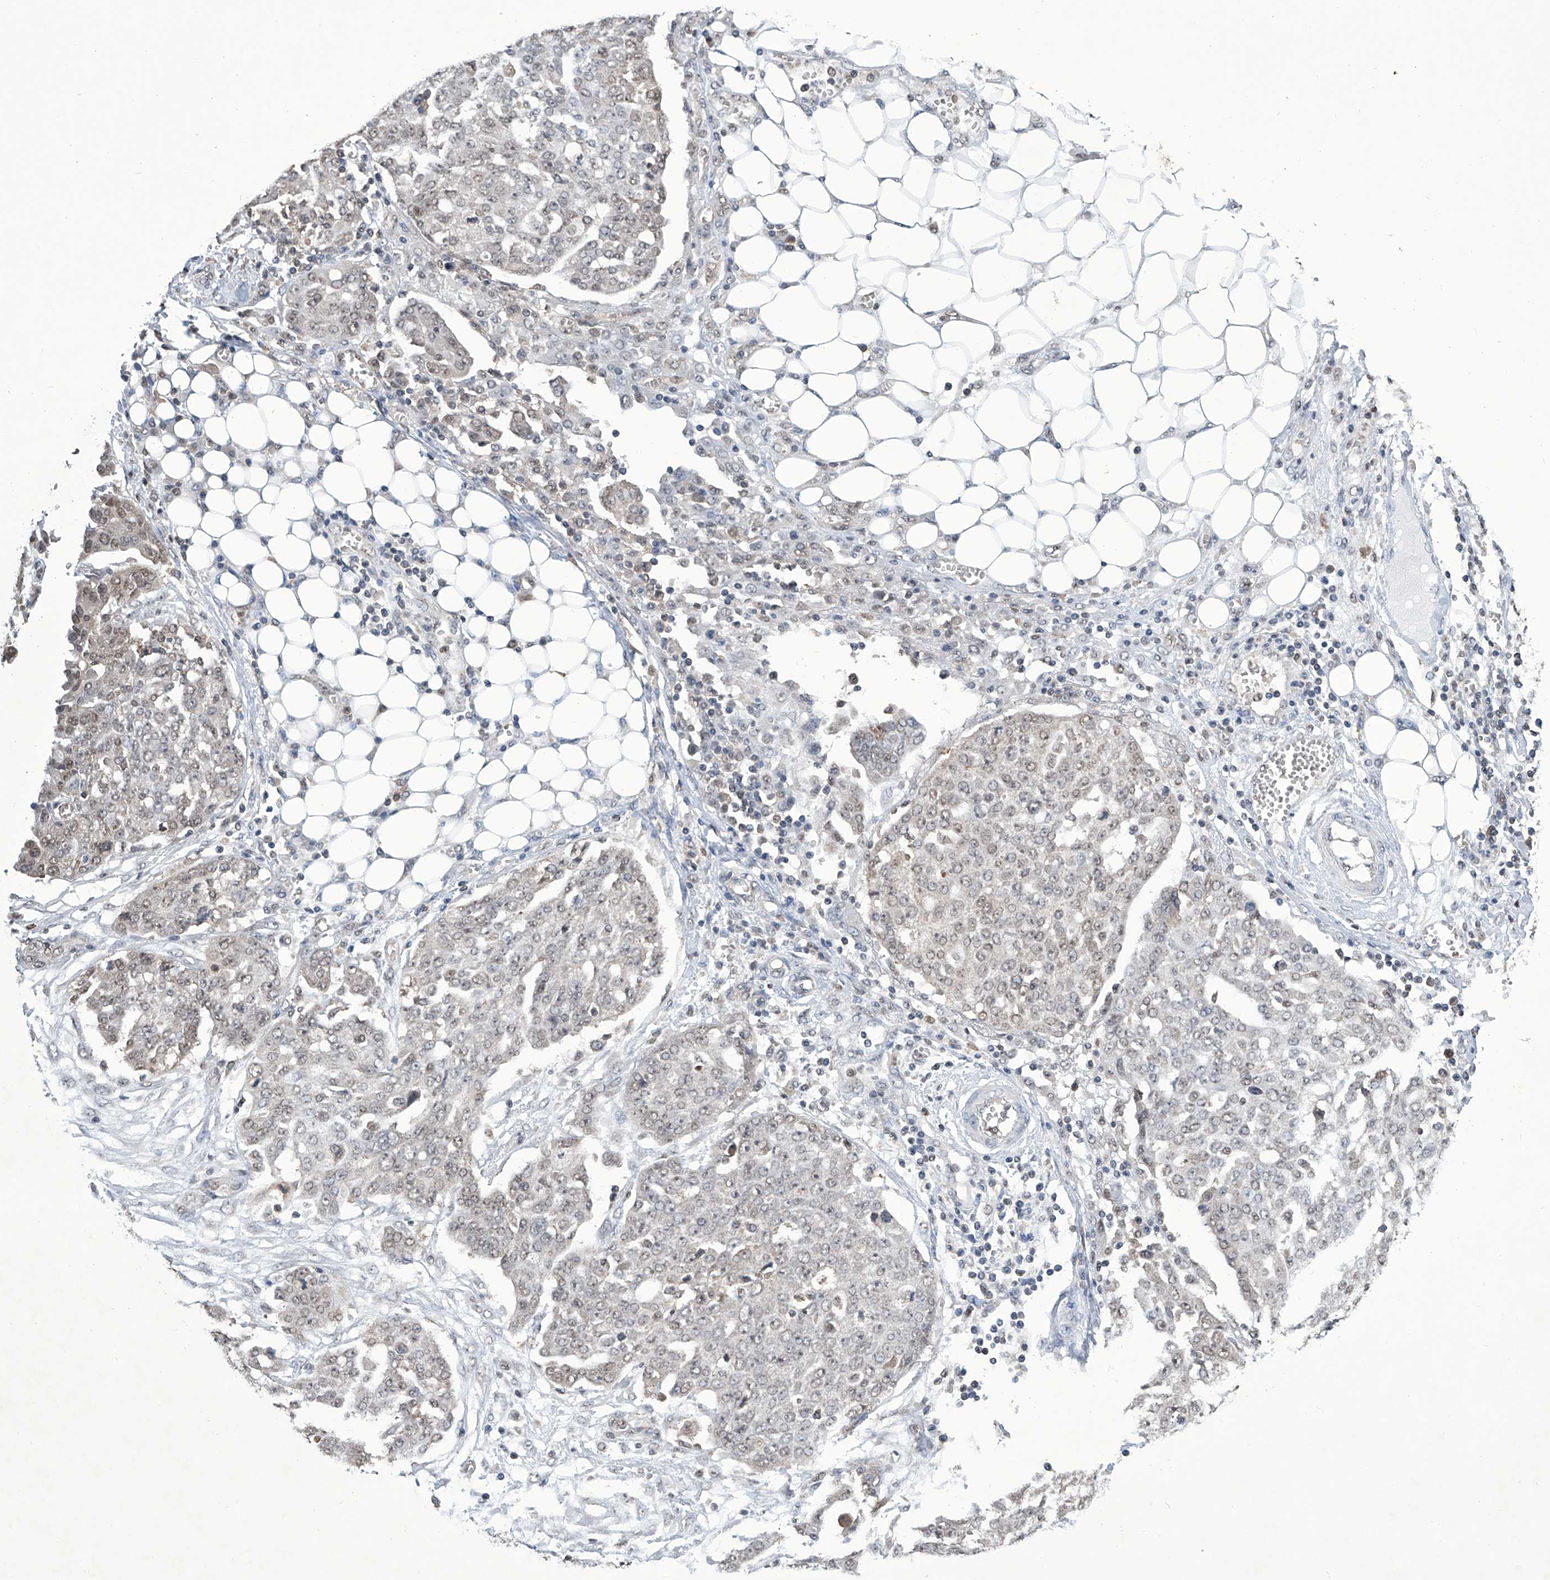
{"staining": {"intensity": "weak", "quantity": ">75%", "location": "nuclear"}, "tissue": "ovarian cancer", "cell_type": "Tumor cells", "image_type": "cancer", "snomed": [{"axis": "morphology", "description": "Cystadenocarcinoma, serous, NOS"}, {"axis": "topography", "description": "Soft tissue"}, {"axis": "topography", "description": "Ovary"}], "caption": "Human serous cystadenocarcinoma (ovarian) stained with a brown dye reveals weak nuclear positive positivity in about >75% of tumor cells.", "gene": "SREBF2", "patient": {"sex": "female", "age": 57}}